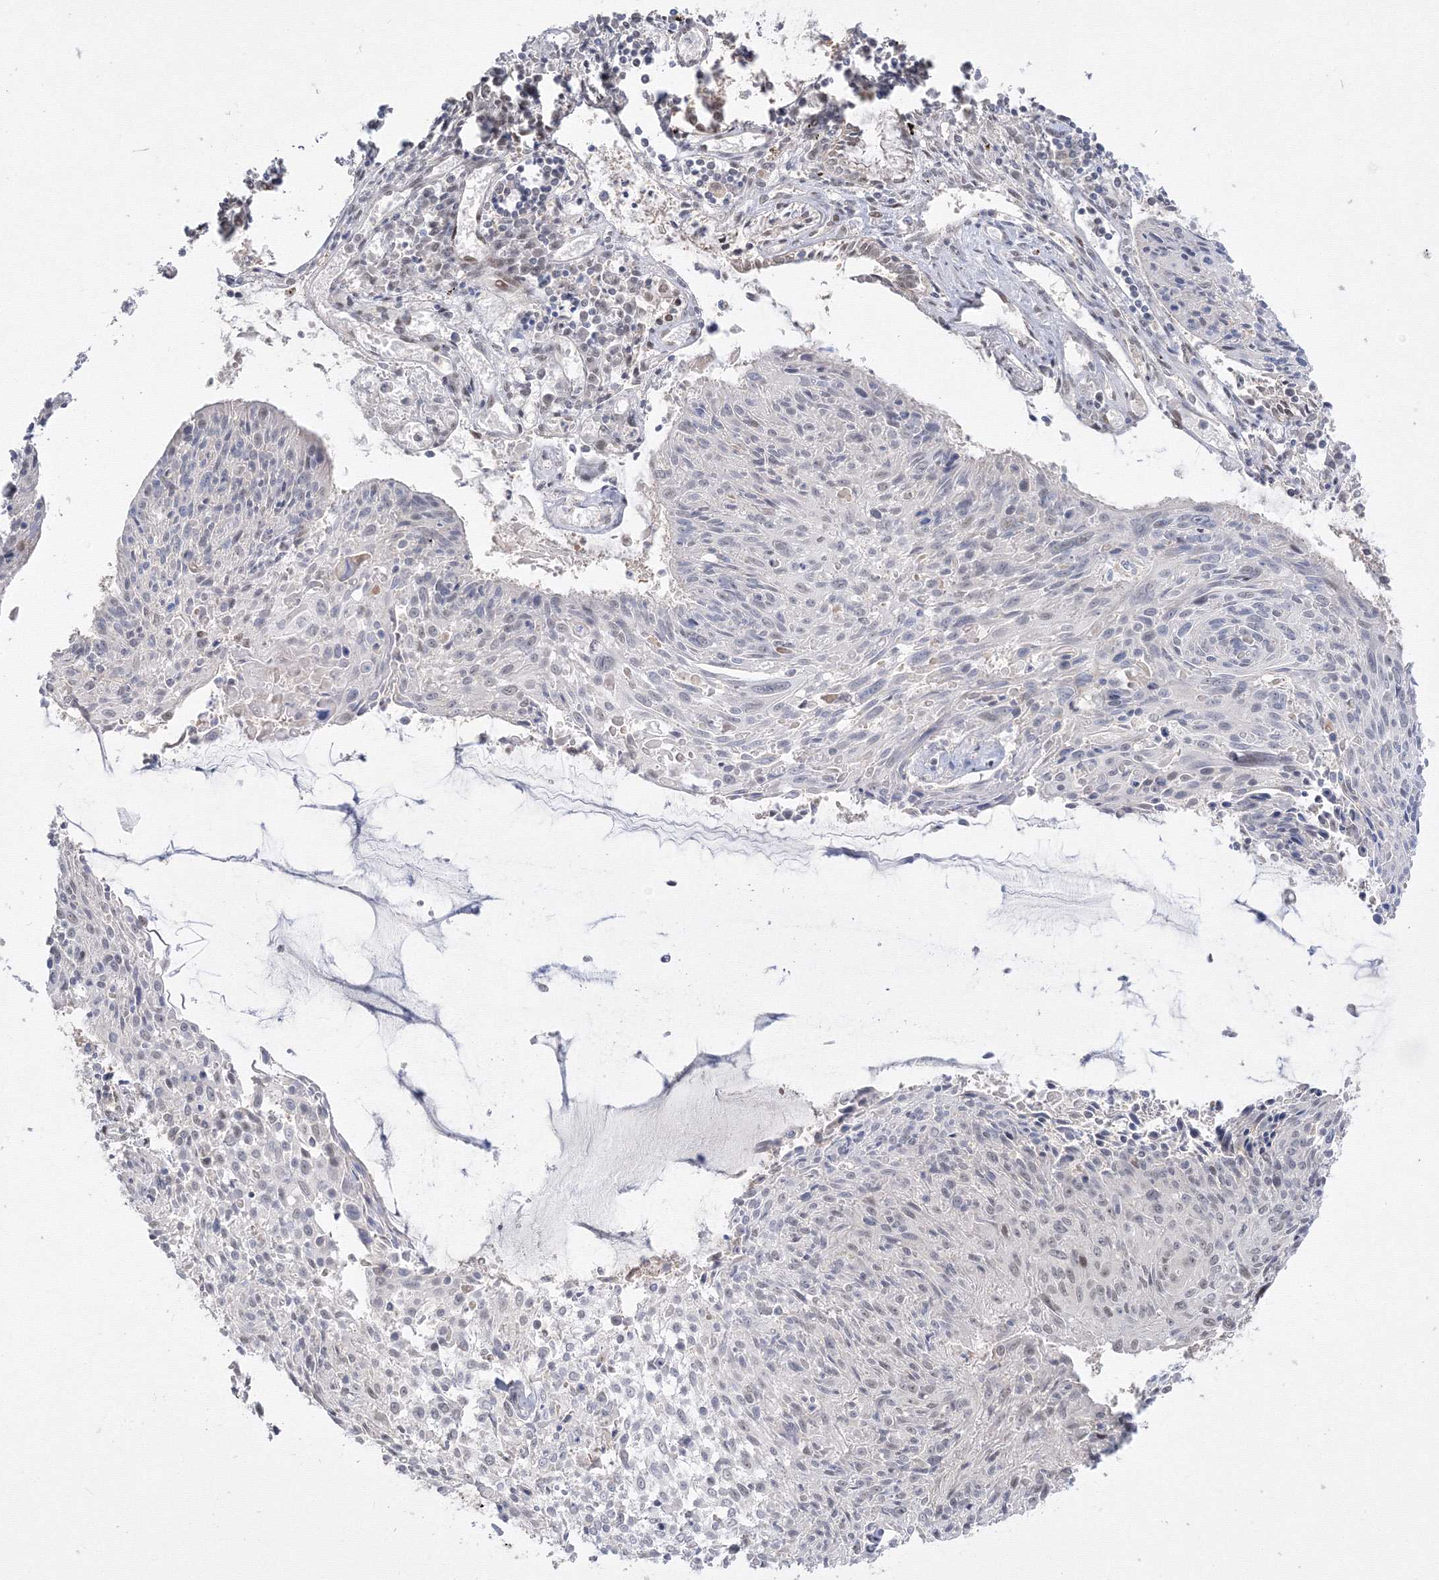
{"staining": {"intensity": "negative", "quantity": "none", "location": "none"}, "tissue": "cervical cancer", "cell_type": "Tumor cells", "image_type": "cancer", "snomed": [{"axis": "morphology", "description": "Squamous cell carcinoma, NOS"}, {"axis": "topography", "description": "Cervix"}], "caption": "The immunohistochemistry (IHC) image has no significant positivity in tumor cells of cervical cancer tissue.", "gene": "COPS4", "patient": {"sex": "female", "age": 51}}